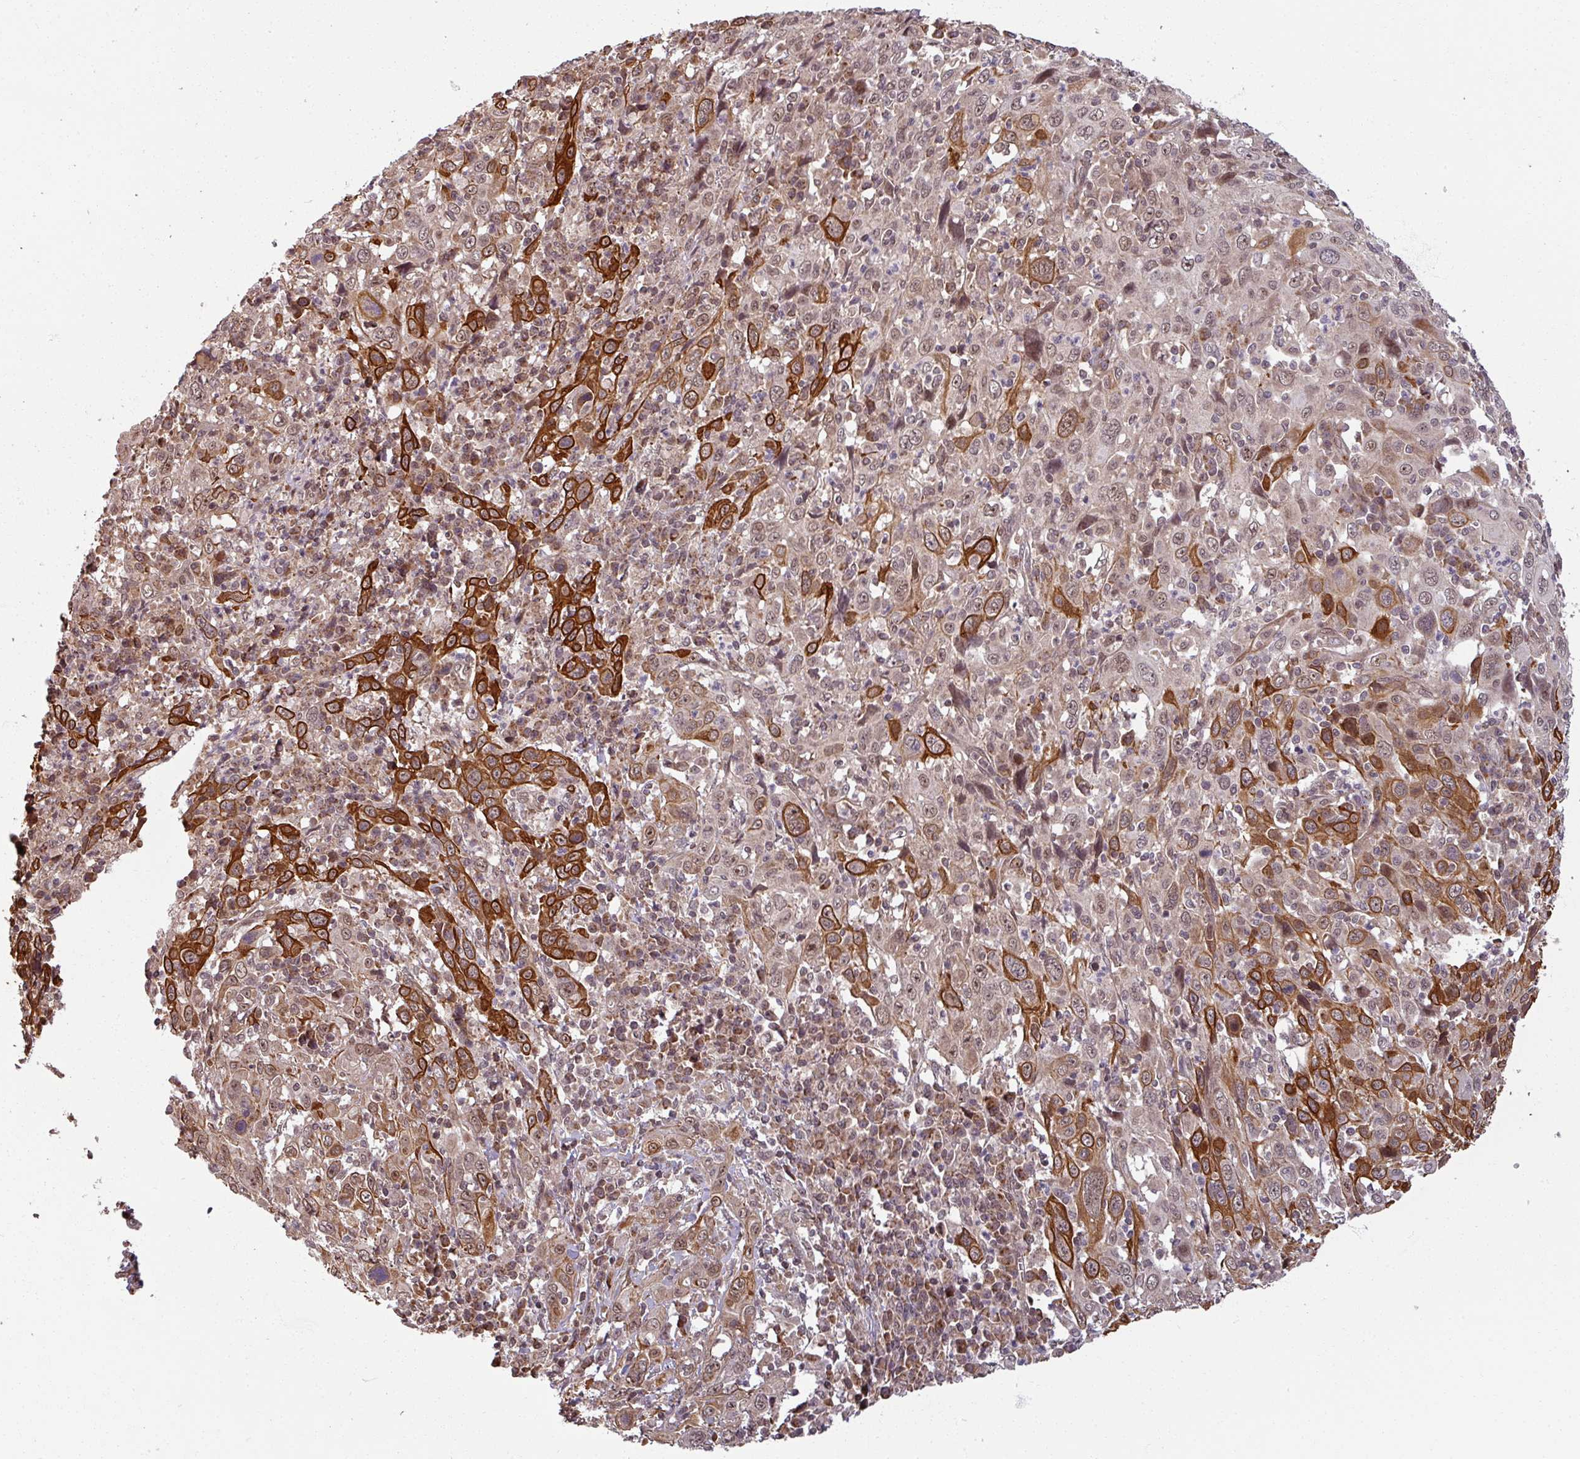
{"staining": {"intensity": "strong", "quantity": "<25%", "location": "cytoplasmic/membranous,nuclear"}, "tissue": "cervical cancer", "cell_type": "Tumor cells", "image_type": "cancer", "snomed": [{"axis": "morphology", "description": "Squamous cell carcinoma, NOS"}, {"axis": "topography", "description": "Cervix"}], "caption": "A photomicrograph showing strong cytoplasmic/membranous and nuclear positivity in about <25% of tumor cells in cervical cancer (squamous cell carcinoma), as visualized by brown immunohistochemical staining.", "gene": "SWI5", "patient": {"sex": "female", "age": 46}}